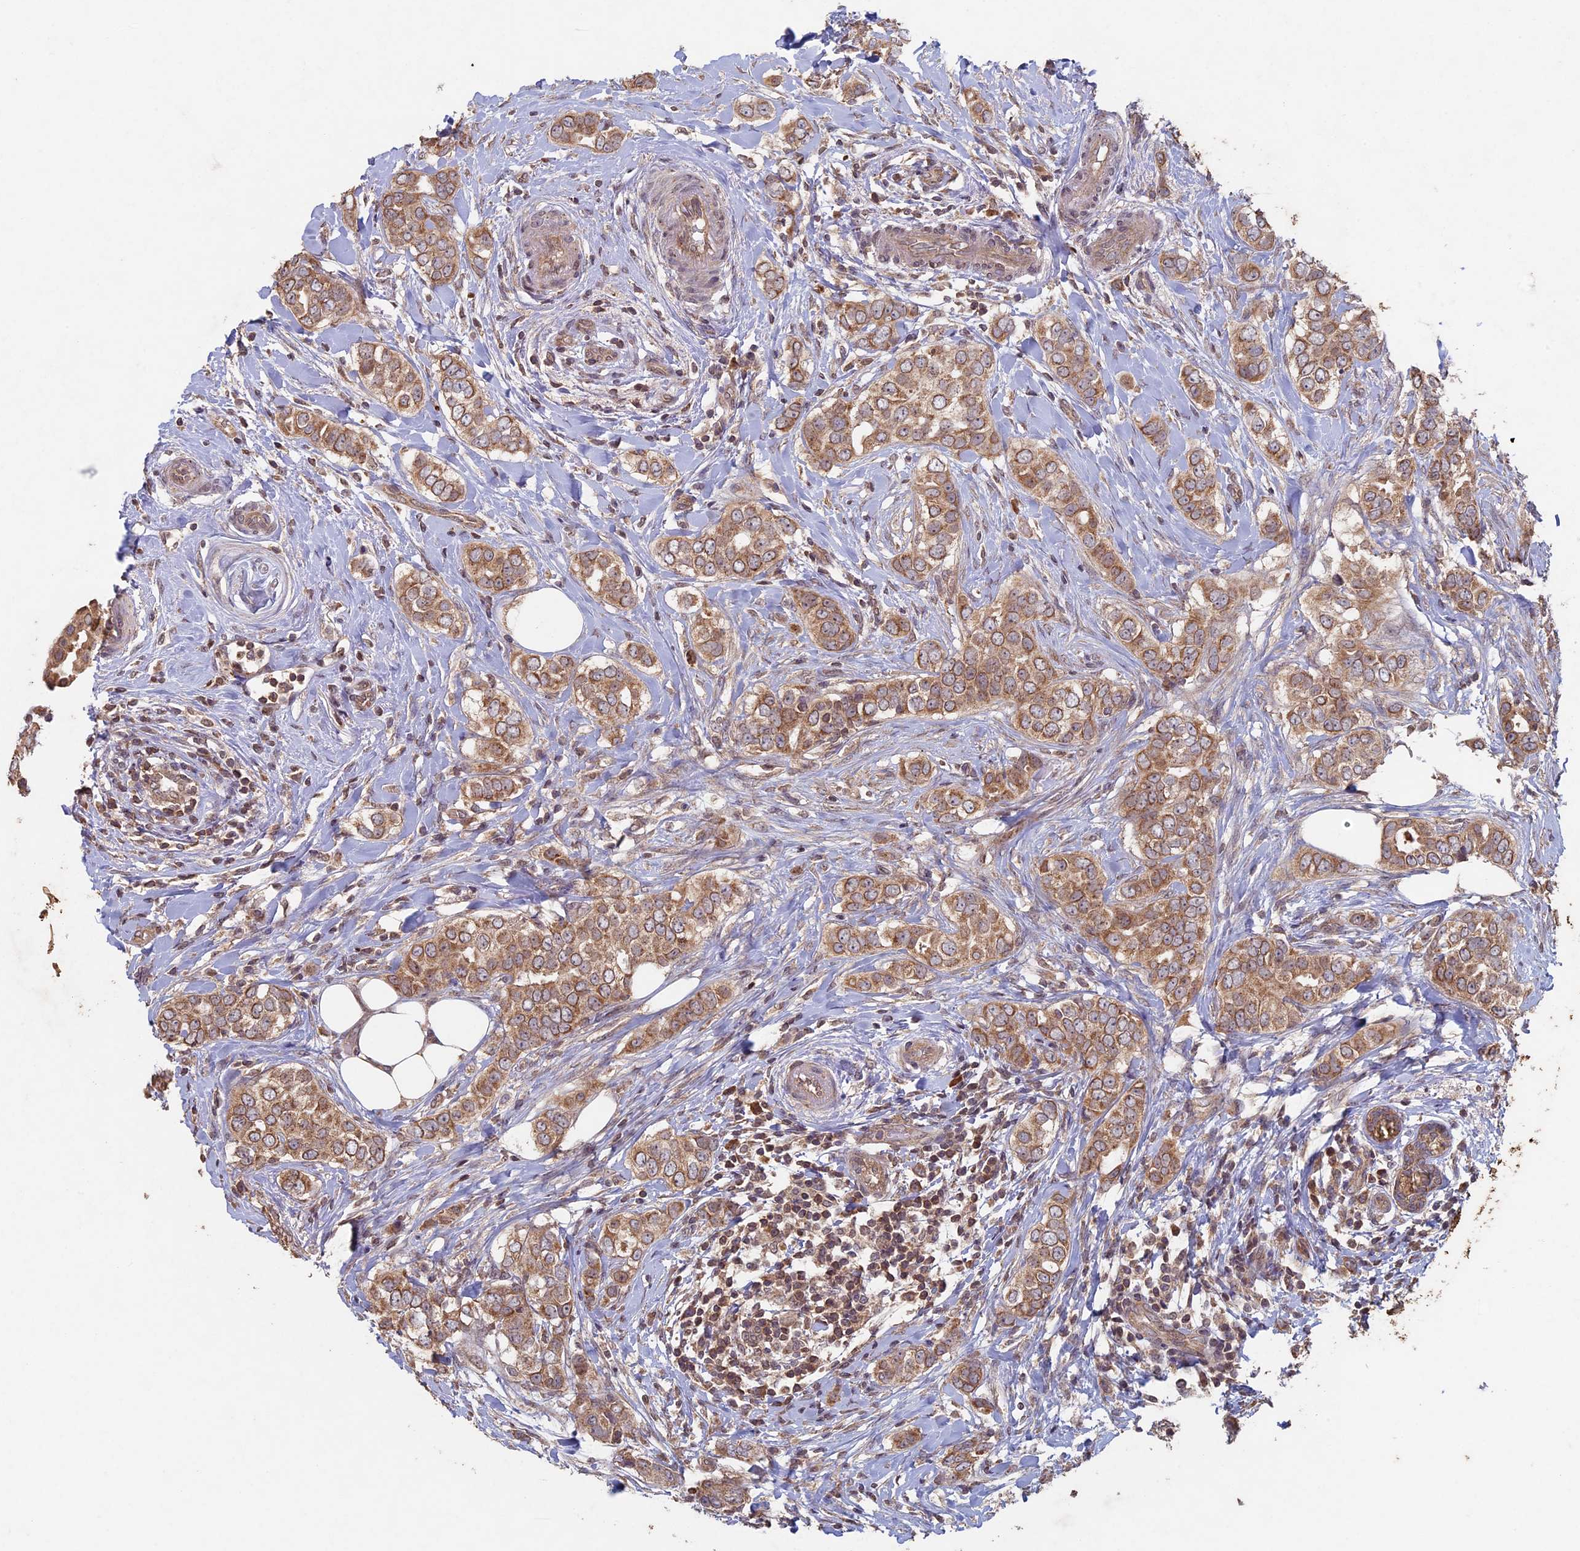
{"staining": {"intensity": "moderate", "quantity": ">75%", "location": "cytoplasmic/membranous"}, "tissue": "breast cancer", "cell_type": "Tumor cells", "image_type": "cancer", "snomed": [{"axis": "morphology", "description": "Lobular carcinoma"}, {"axis": "topography", "description": "Breast"}], "caption": "Moderate cytoplasmic/membranous positivity is seen in approximately >75% of tumor cells in breast cancer (lobular carcinoma).", "gene": "RCCD1", "patient": {"sex": "female", "age": 51}}